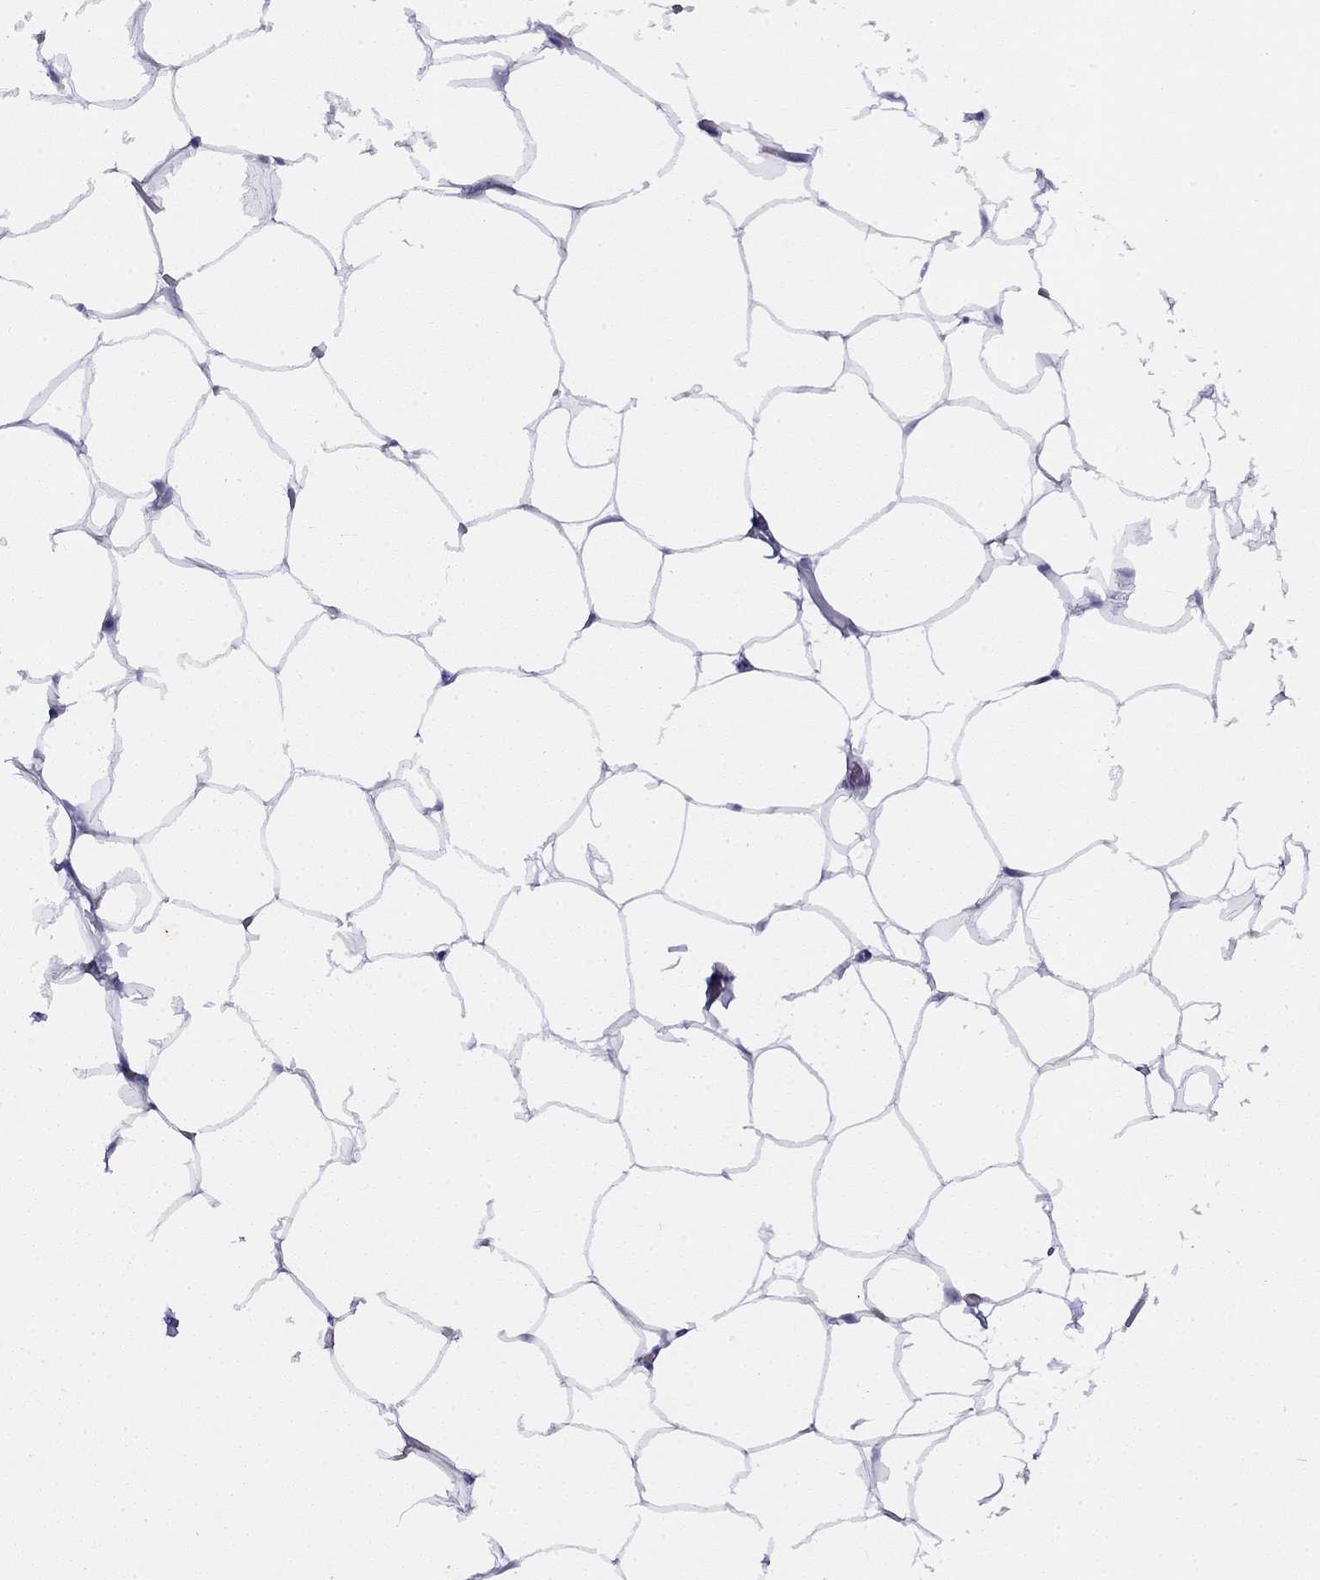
{"staining": {"intensity": "negative", "quantity": "none", "location": "none"}, "tissue": "adipose tissue", "cell_type": "Adipocytes", "image_type": "normal", "snomed": [{"axis": "morphology", "description": "Normal tissue, NOS"}, {"axis": "topography", "description": "Adipose tissue"}], "caption": "Immunohistochemistry (IHC) of unremarkable adipose tissue exhibits no staining in adipocytes. (Stains: DAB immunohistochemistry with hematoxylin counter stain, Microscopy: brightfield microscopy at high magnification).", "gene": "GNAT3", "patient": {"sex": "male", "age": 57}}